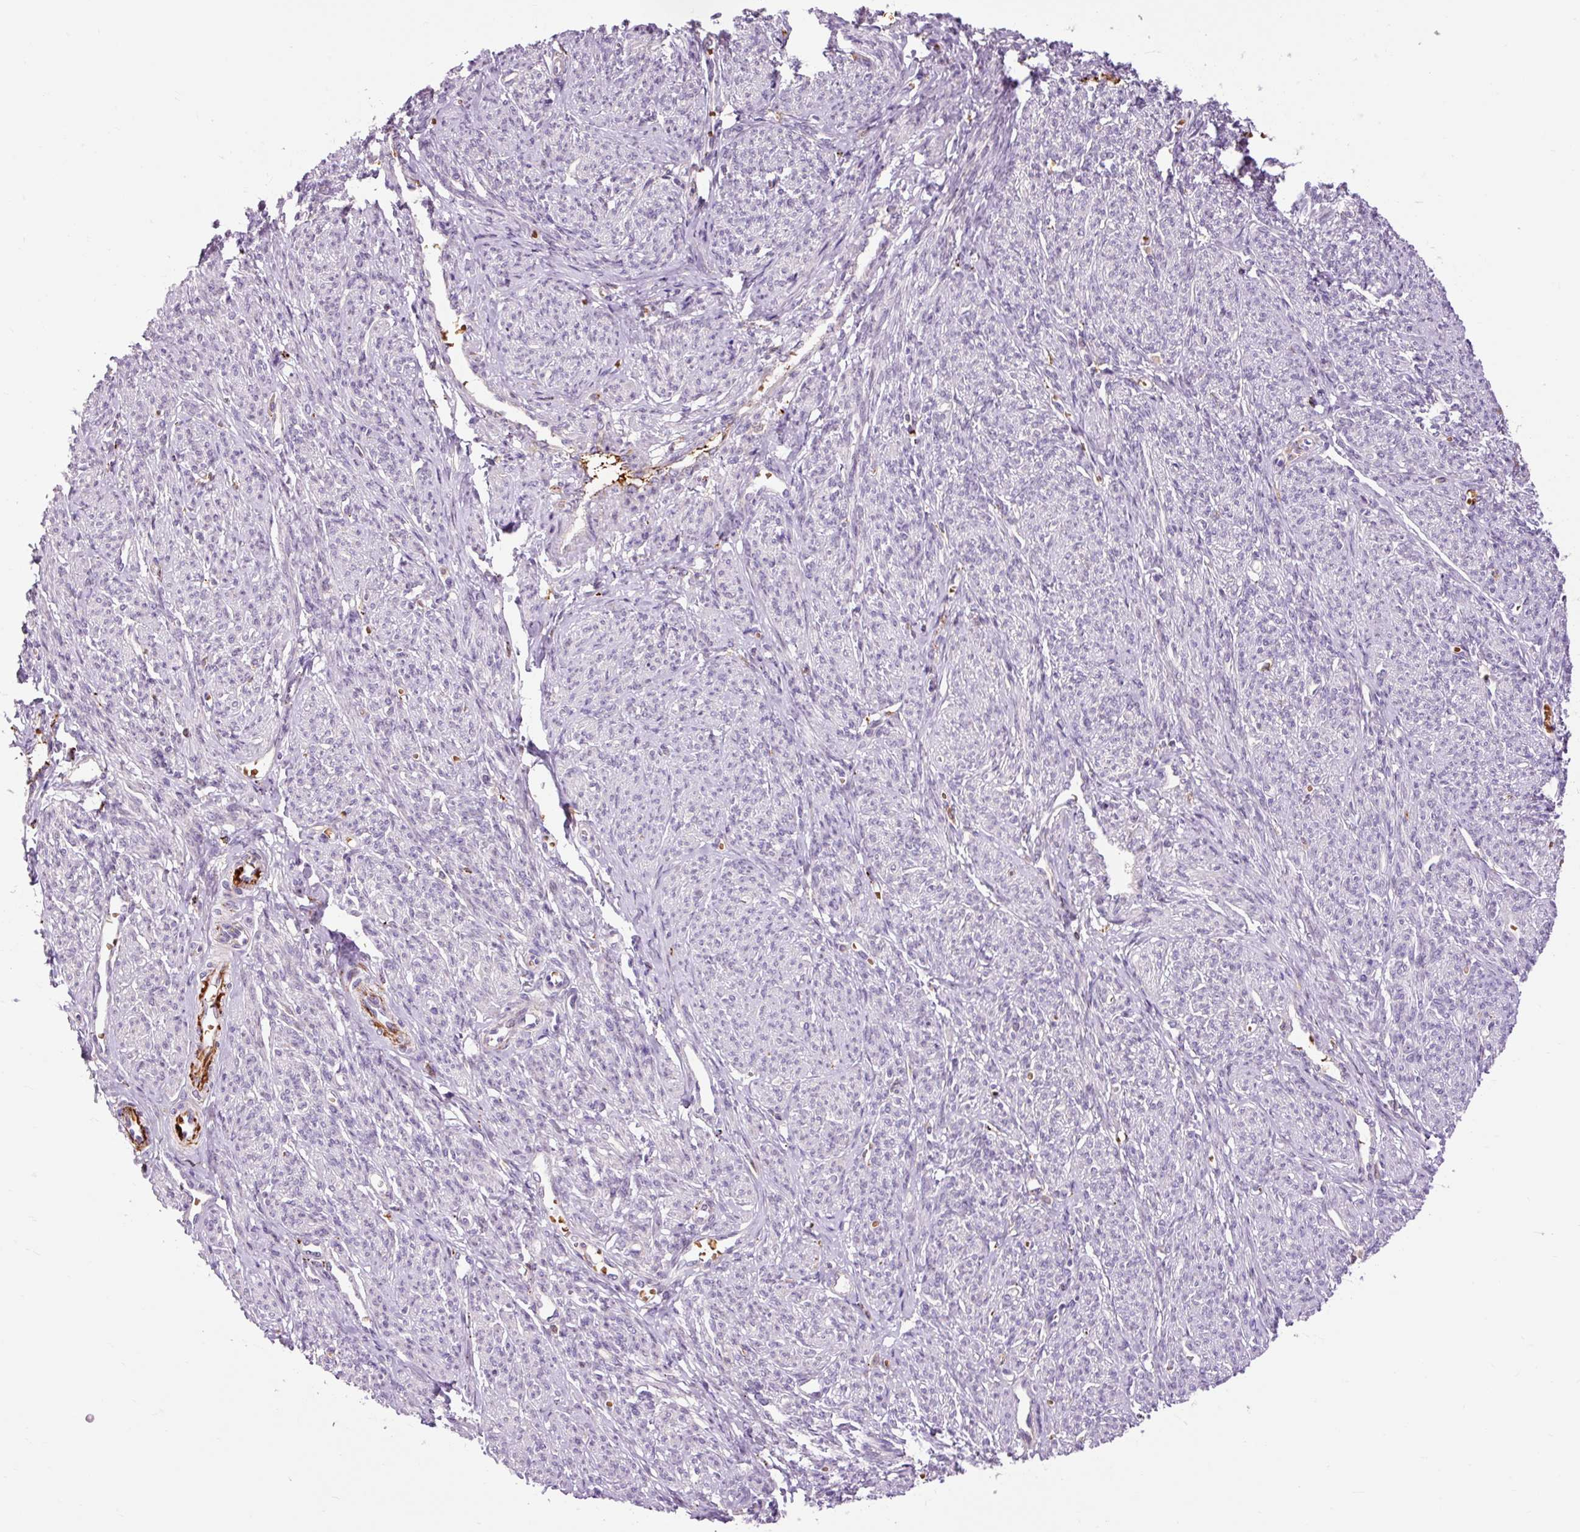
{"staining": {"intensity": "weak", "quantity": "<25%", "location": "cytoplasmic/membranous"}, "tissue": "smooth muscle", "cell_type": "Smooth muscle cells", "image_type": "normal", "snomed": [{"axis": "morphology", "description": "Normal tissue, NOS"}, {"axis": "topography", "description": "Smooth muscle"}], "caption": "Immunohistochemistry (IHC) image of normal smooth muscle stained for a protein (brown), which reveals no staining in smooth muscle cells. Brightfield microscopy of immunohistochemistry (IHC) stained with DAB (brown) and hematoxylin (blue), captured at high magnification.", "gene": "CEBPZ", "patient": {"sex": "female", "age": 65}}